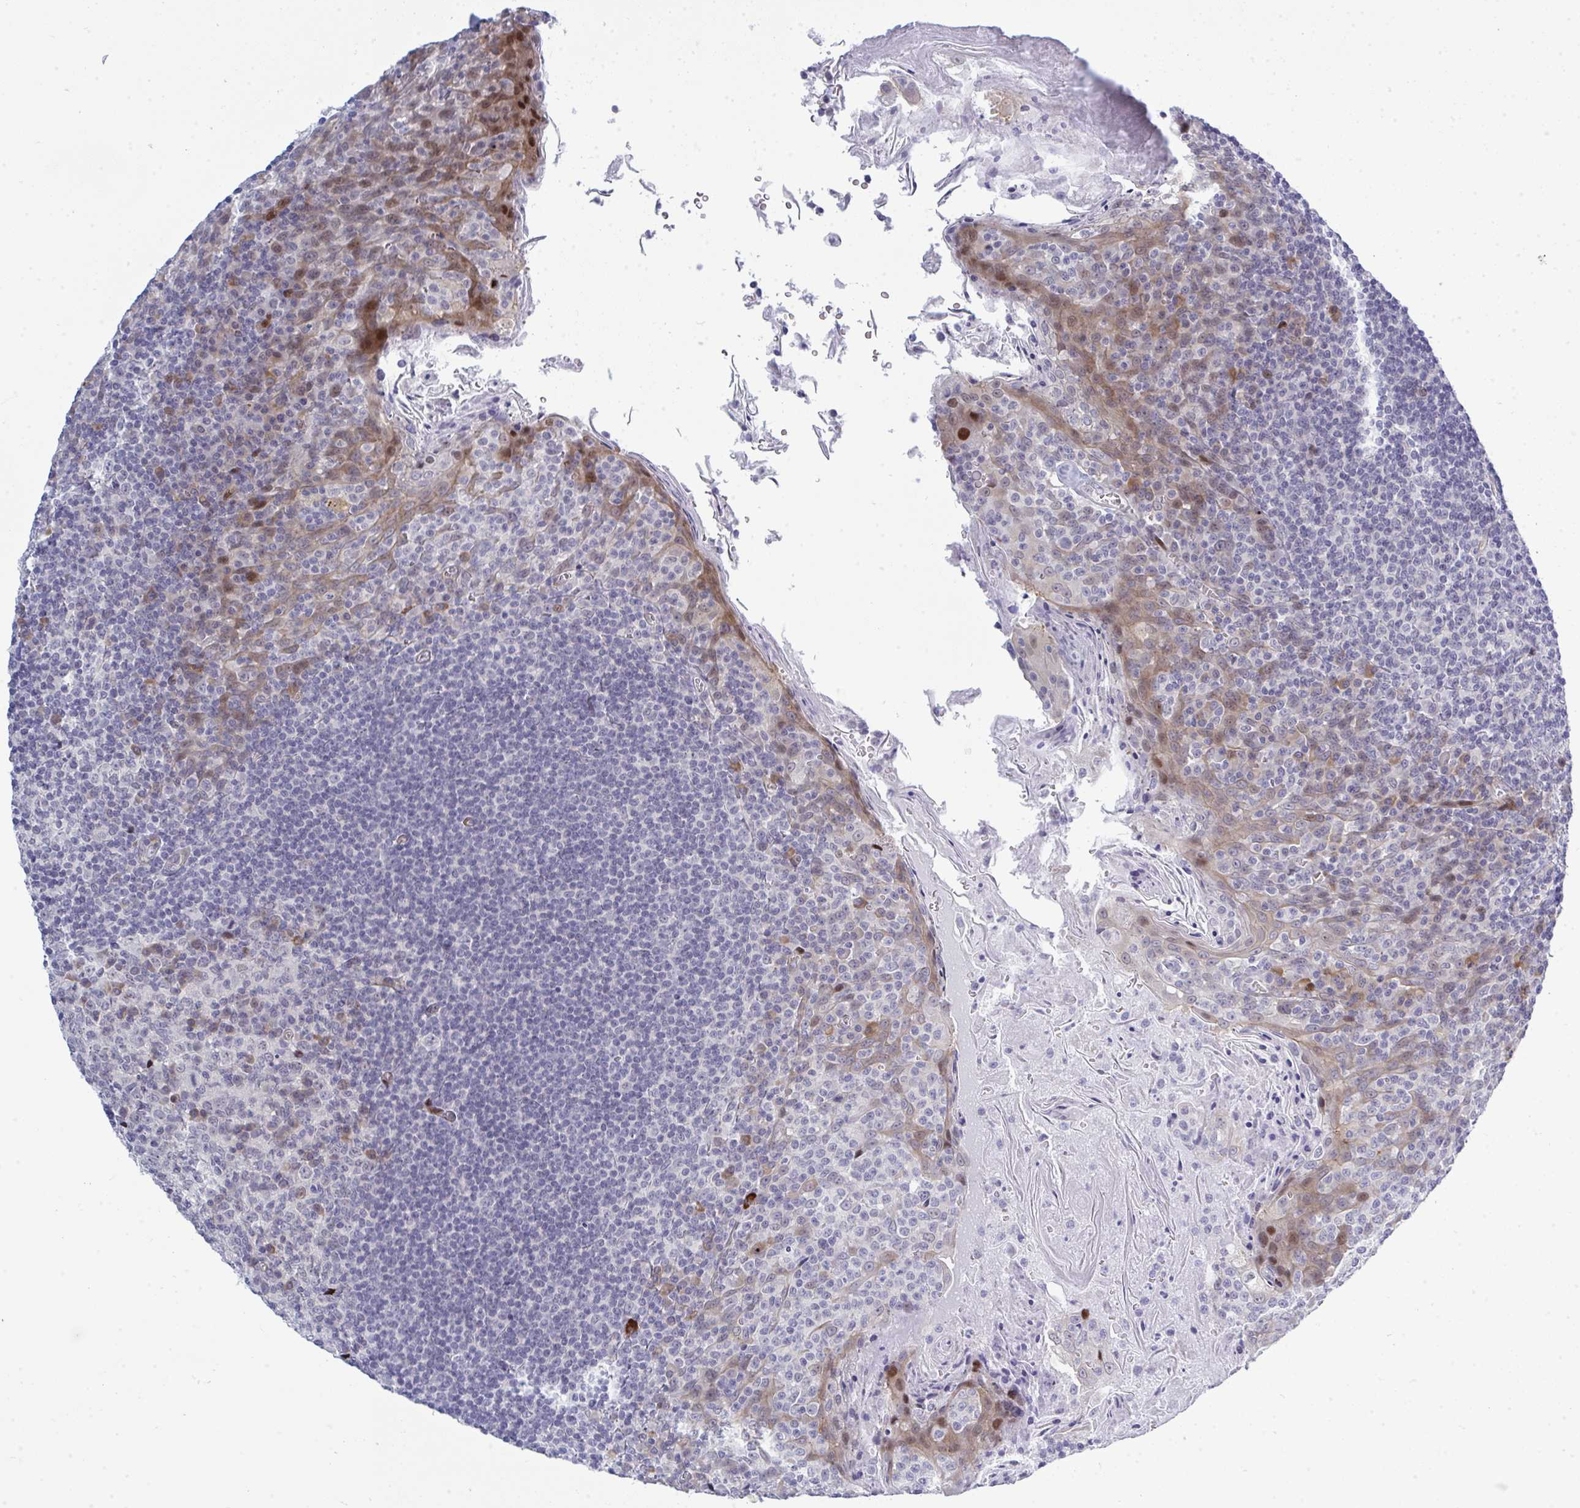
{"staining": {"intensity": "weak", "quantity": "<25%", "location": "nuclear"}, "tissue": "tonsil", "cell_type": "Germinal center cells", "image_type": "normal", "snomed": [{"axis": "morphology", "description": "Normal tissue, NOS"}, {"axis": "topography", "description": "Tonsil"}], "caption": "IHC photomicrograph of normal tonsil: tonsil stained with DAB (3,3'-diaminobenzidine) demonstrates no significant protein staining in germinal center cells.", "gene": "TAB1", "patient": {"sex": "male", "age": 27}}